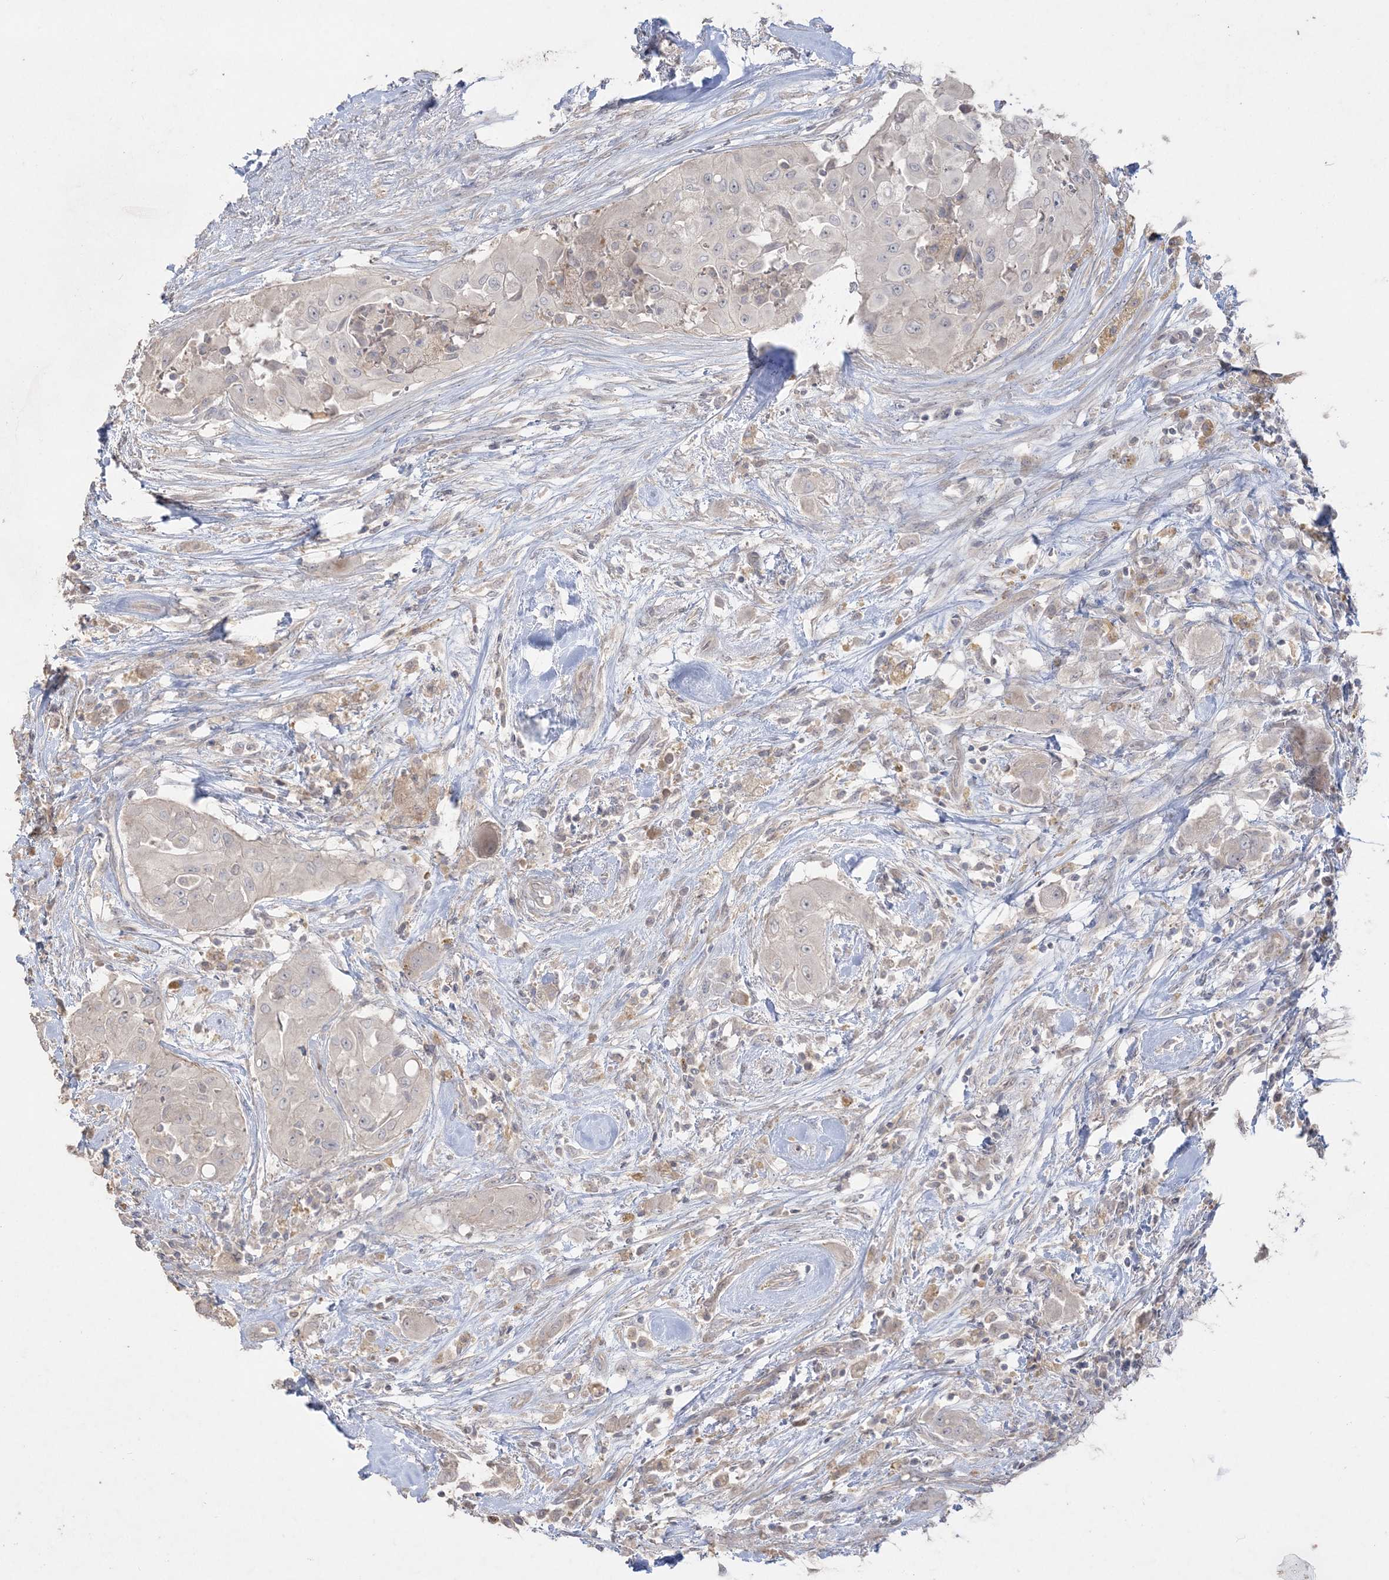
{"staining": {"intensity": "negative", "quantity": "none", "location": "none"}, "tissue": "thyroid cancer", "cell_type": "Tumor cells", "image_type": "cancer", "snomed": [{"axis": "morphology", "description": "Papillary adenocarcinoma, NOS"}, {"axis": "topography", "description": "Thyroid gland"}], "caption": "The histopathology image exhibits no staining of tumor cells in thyroid cancer (papillary adenocarcinoma).", "gene": "SH3BP4", "patient": {"sex": "female", "age": 59}}